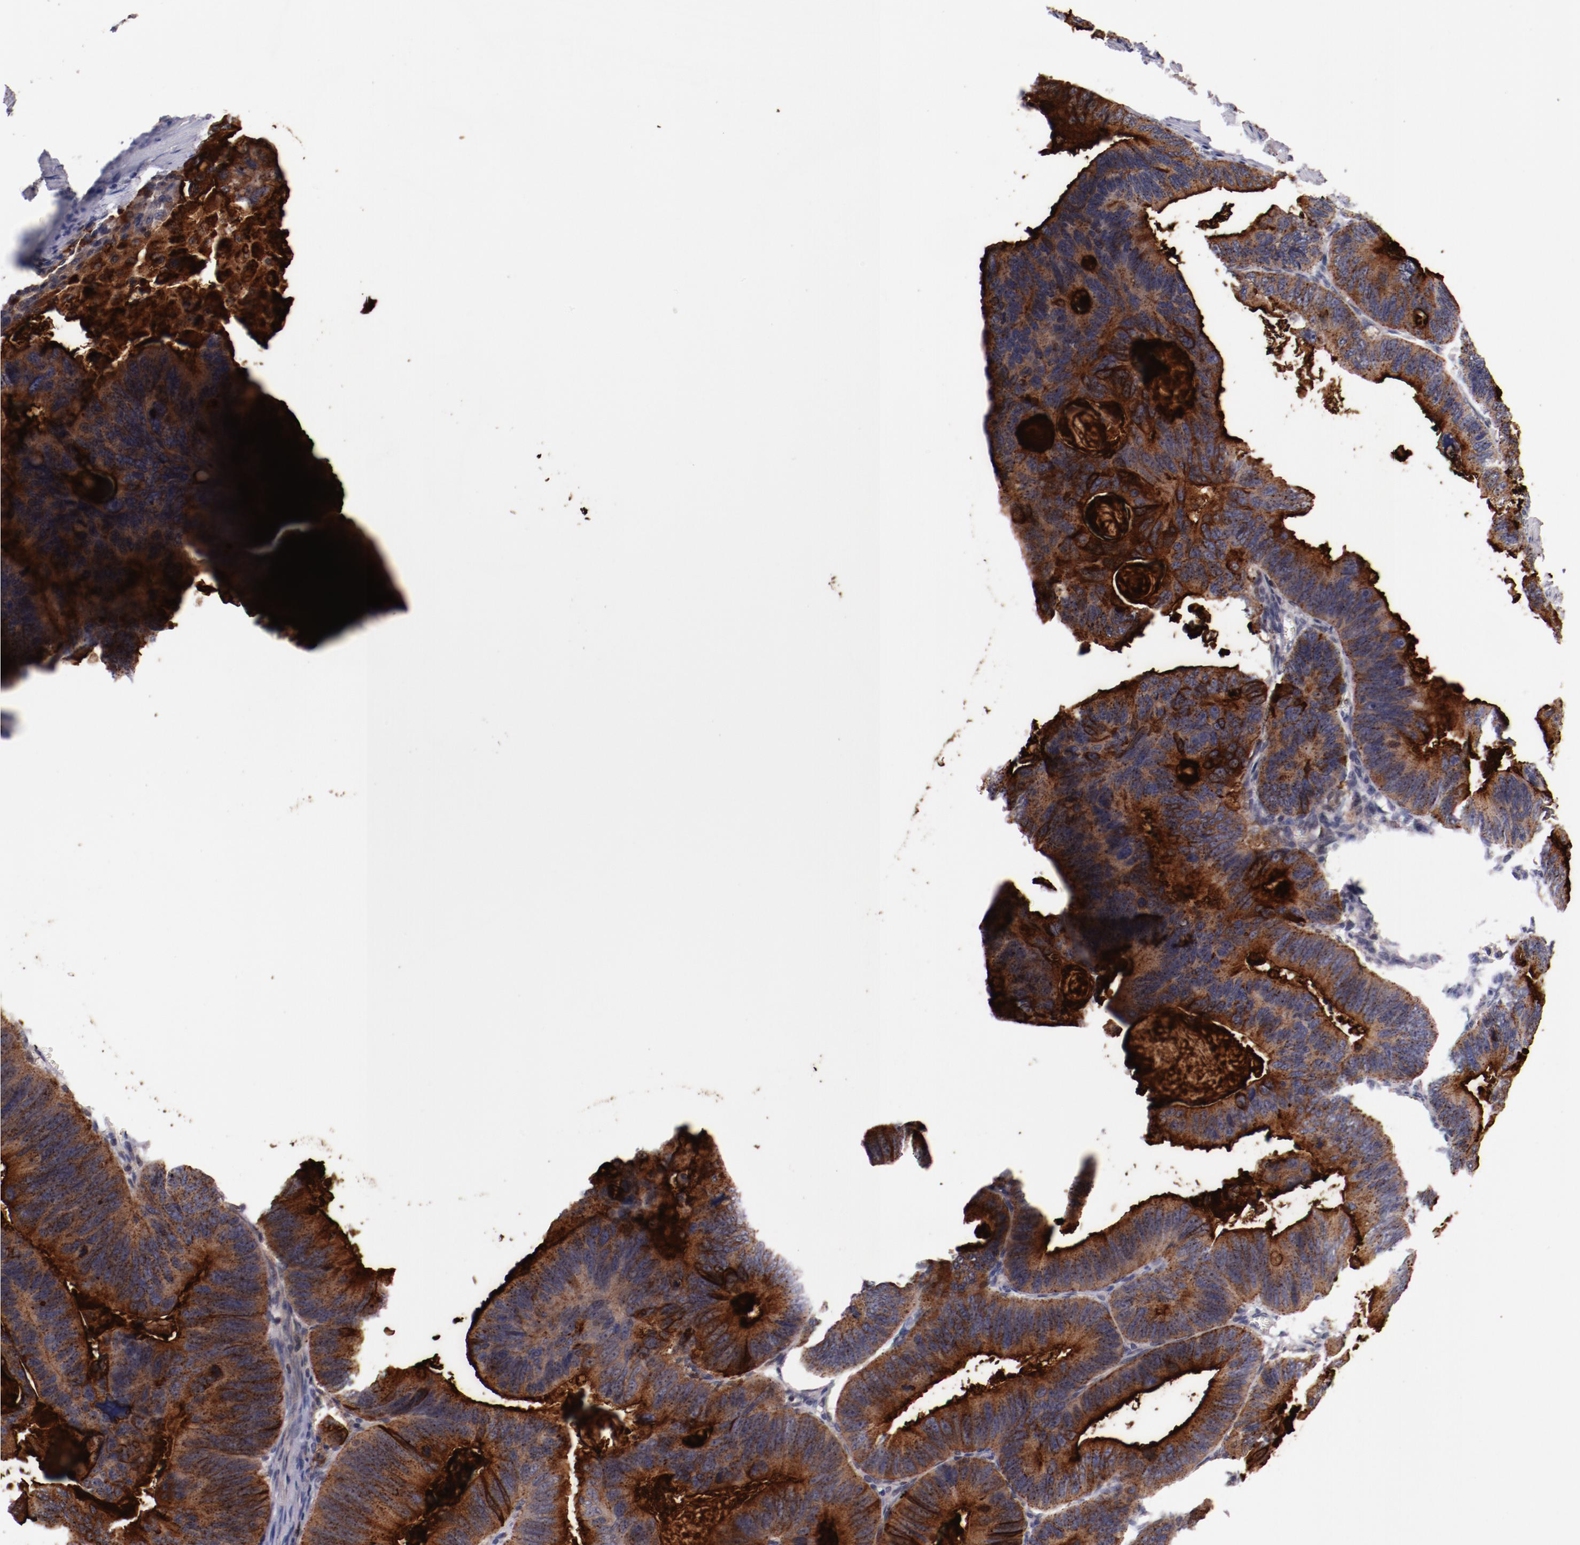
{"staining": {"intensity": "strong", "quantity": ">75%", "location": "cytoplasmic/membranous"}, "tissue": "colorectal cancer", "cell_type": "Tumor cells", "image_type": "cancer", "snomed": [{"axis": "morphology", "description": "Adenocarcinoma, NOS"}, {"axis": "topography", "description": "Colon"}], "caption": "The micrograph reveals staining of adenocarcinoma (colorectal), revealing strong cytoplasmic/membranous protein staining (brown color) within tumor cells.", "gene": "SYP", "patient": {"sex": "female", "age": 55}}